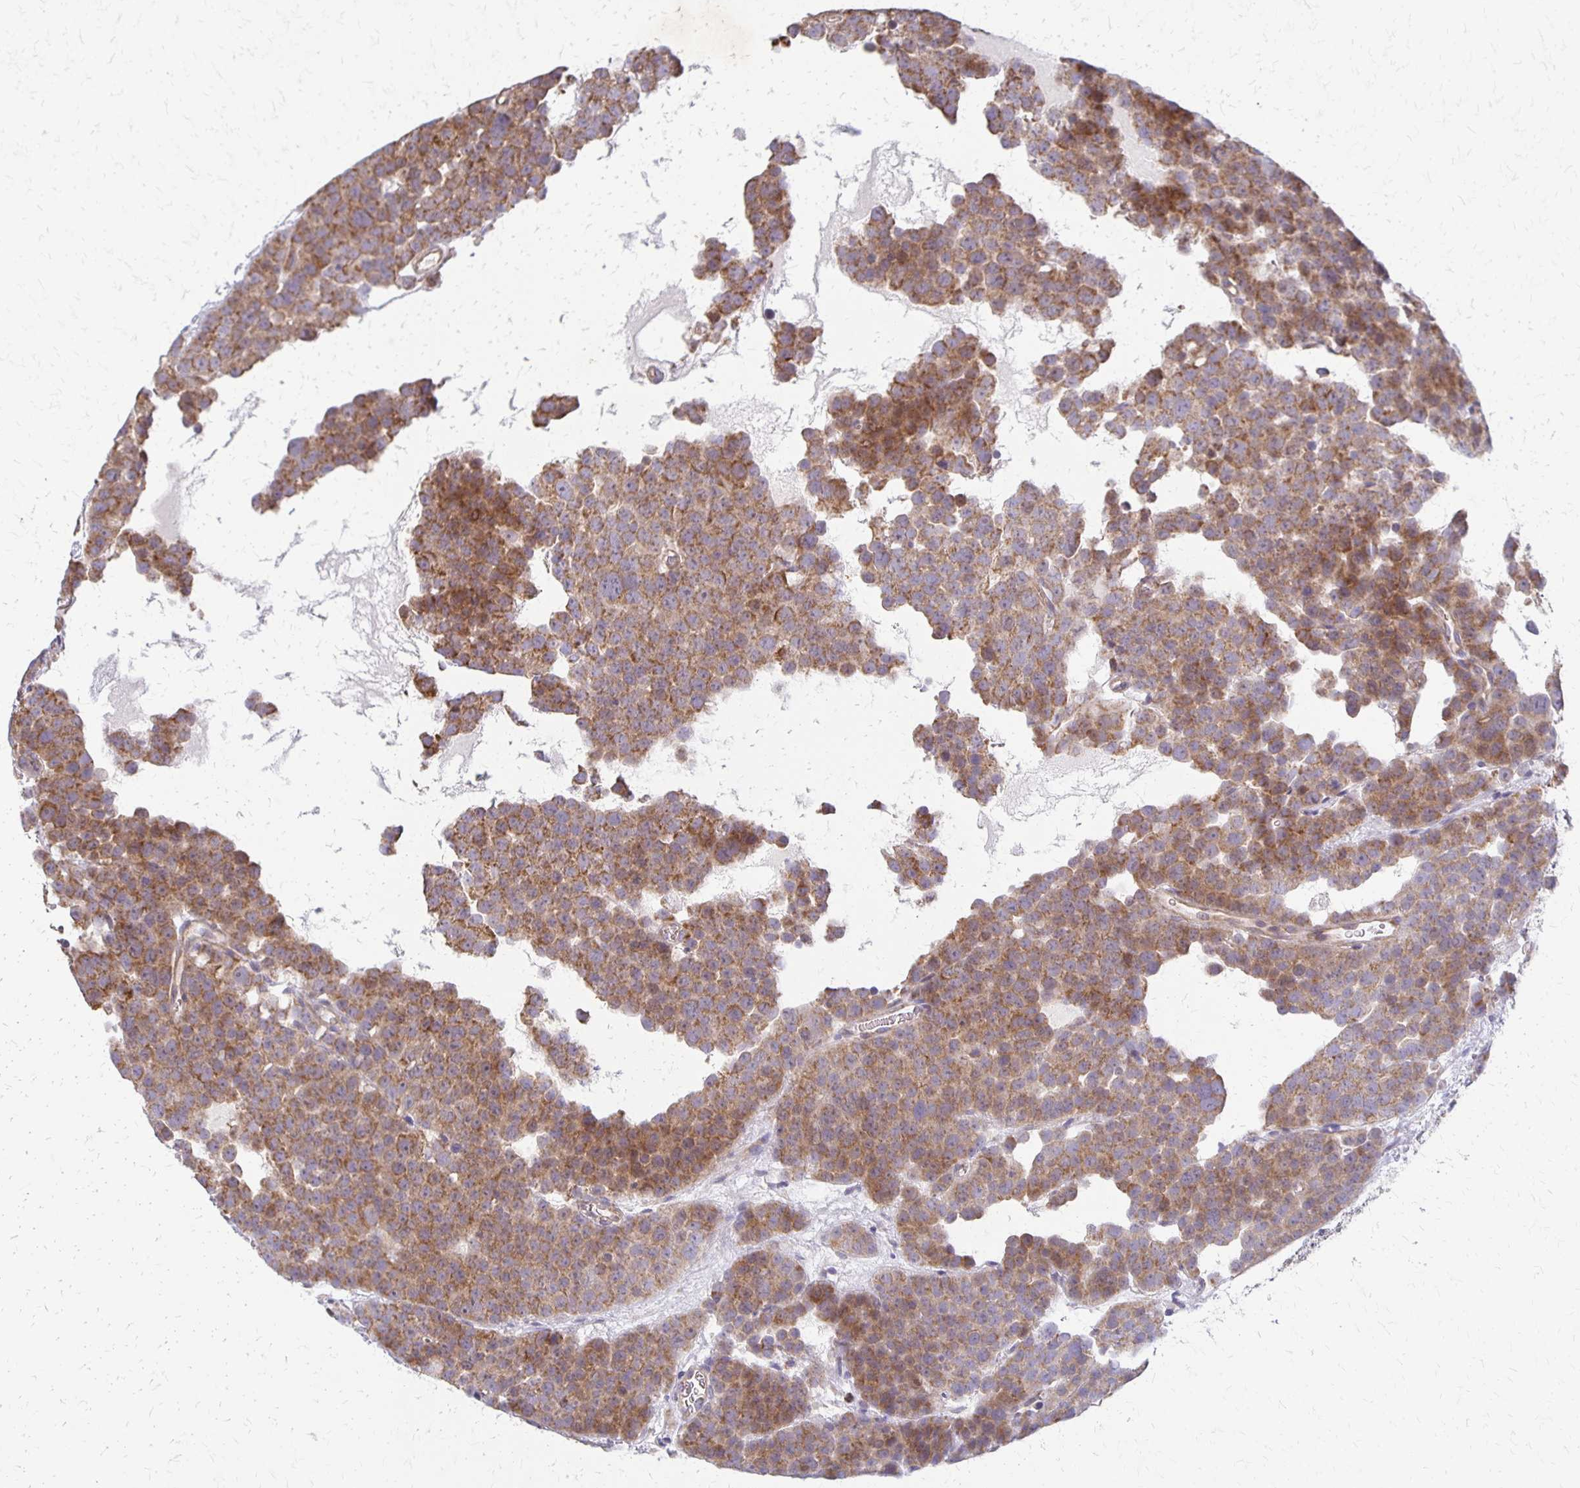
{"staining": {"intensity": "moderate", "quantity": ">75%", "location": "cytoplasmic/membranous"}, "tissue": "testis cancer", "cell_type": "Tumor cells", "image_type": "cancer", "snomed": [{"axis": "morphology", "description": "Seminoma, NOS"}, {"axis": "topography", "description": "Testis"}], "caption": "Human testis cancer (seminoma) stained with a brown dye shows moderate cytoplasmic/membranous positive staining in about >75% of tumor cells.", "gene": "EIF4EBP2", "patient": {"sex": "male", "age": 71}}